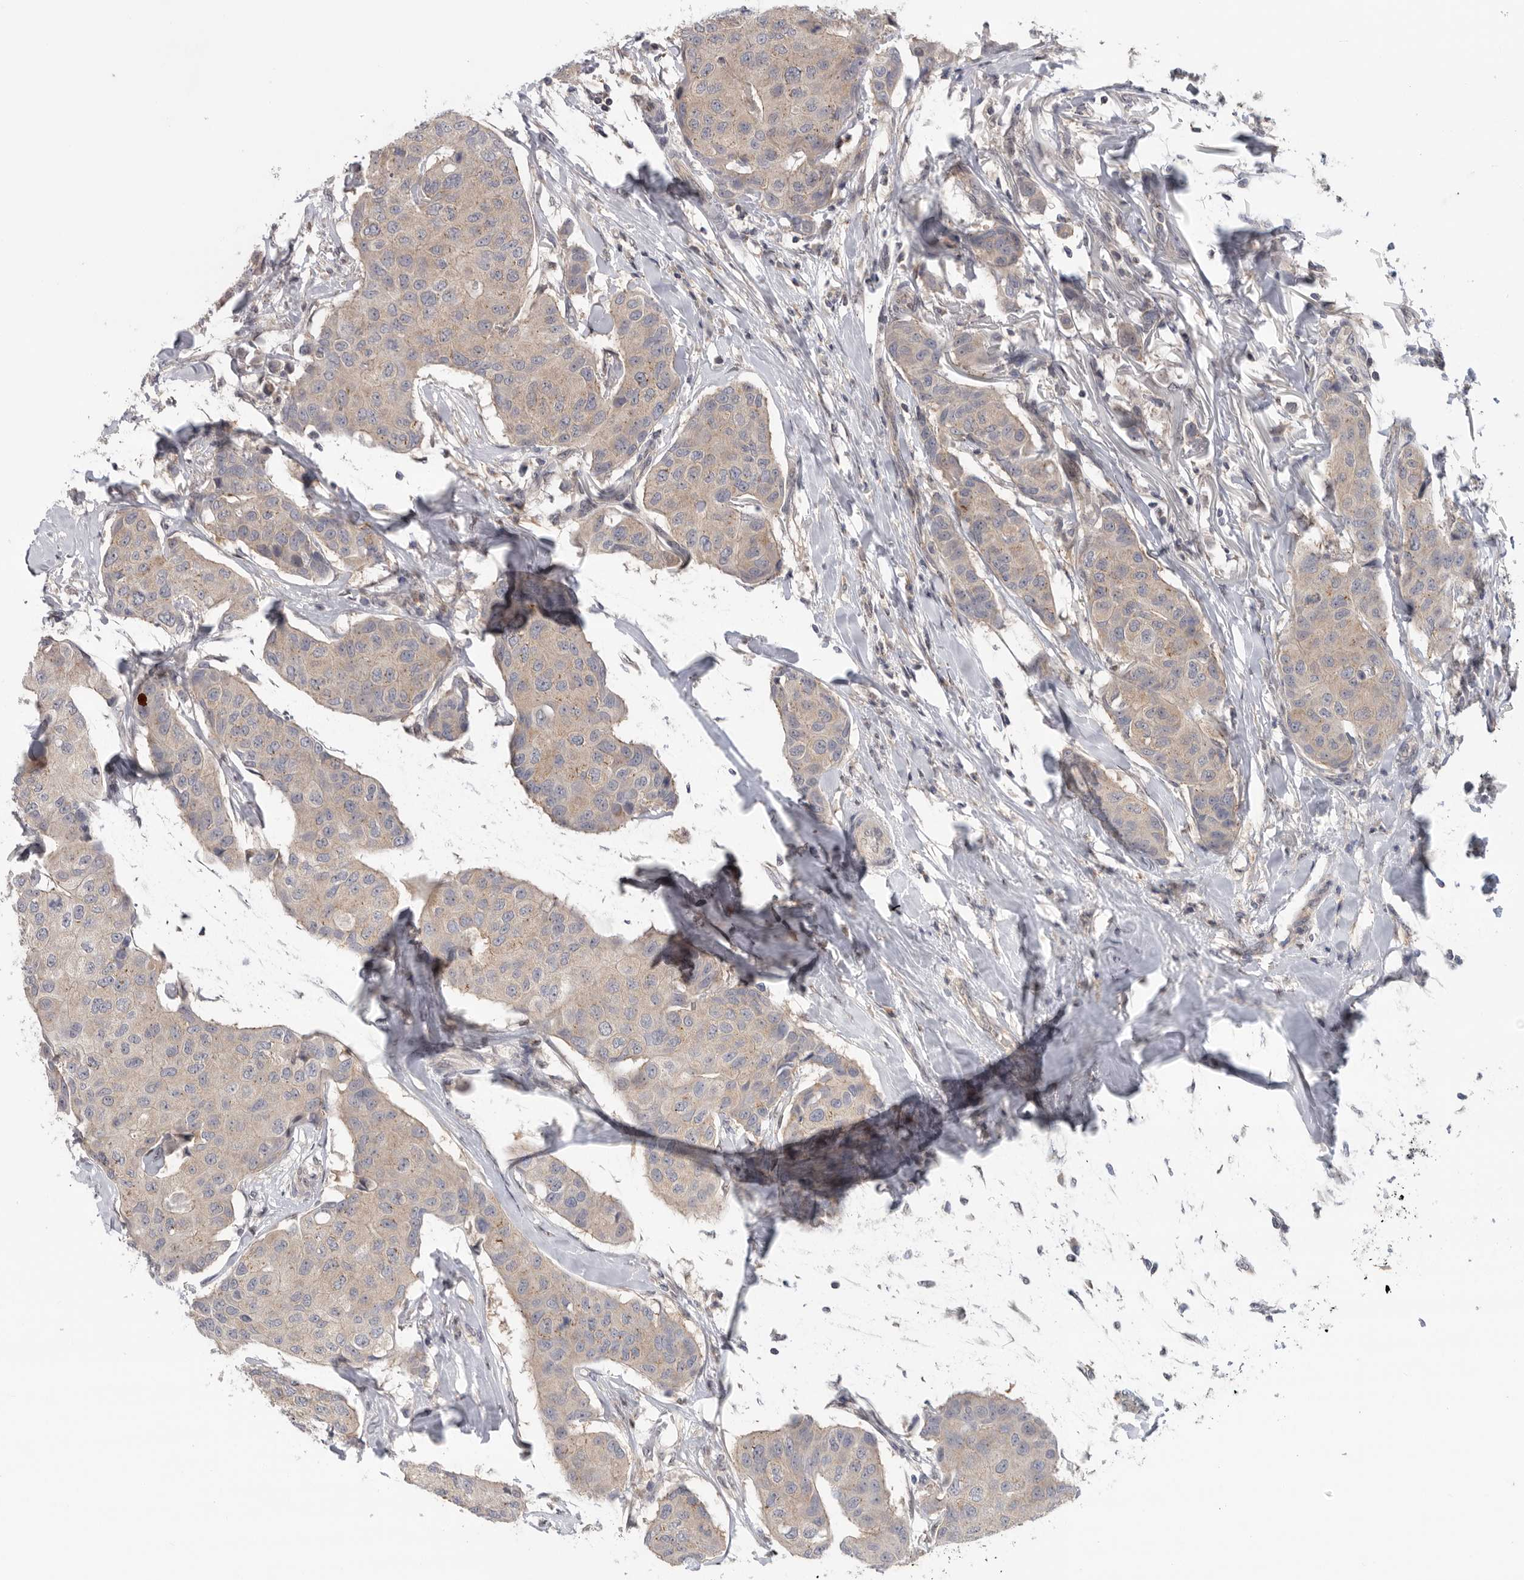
{"staining": {"intensity": "weak", "quantity": ">75%", "location": "cytoplasmic/membranous"}, "tissue": "breast cancer", "cell_type": "Tumor cells", "image_type": "cancer", "snomed": [{"axis": "morphology", "description": "Duct carcinoma"}, {"axis": "topography", "description": "Breast"}], "caption": "A brown stain shows weak cytoplasmic/membranous expression of a protein in breast infiltrating ductal carcinoma tumor cells.", "gene": "KLK5", "patient": {"sex": "female", "age": 80}}